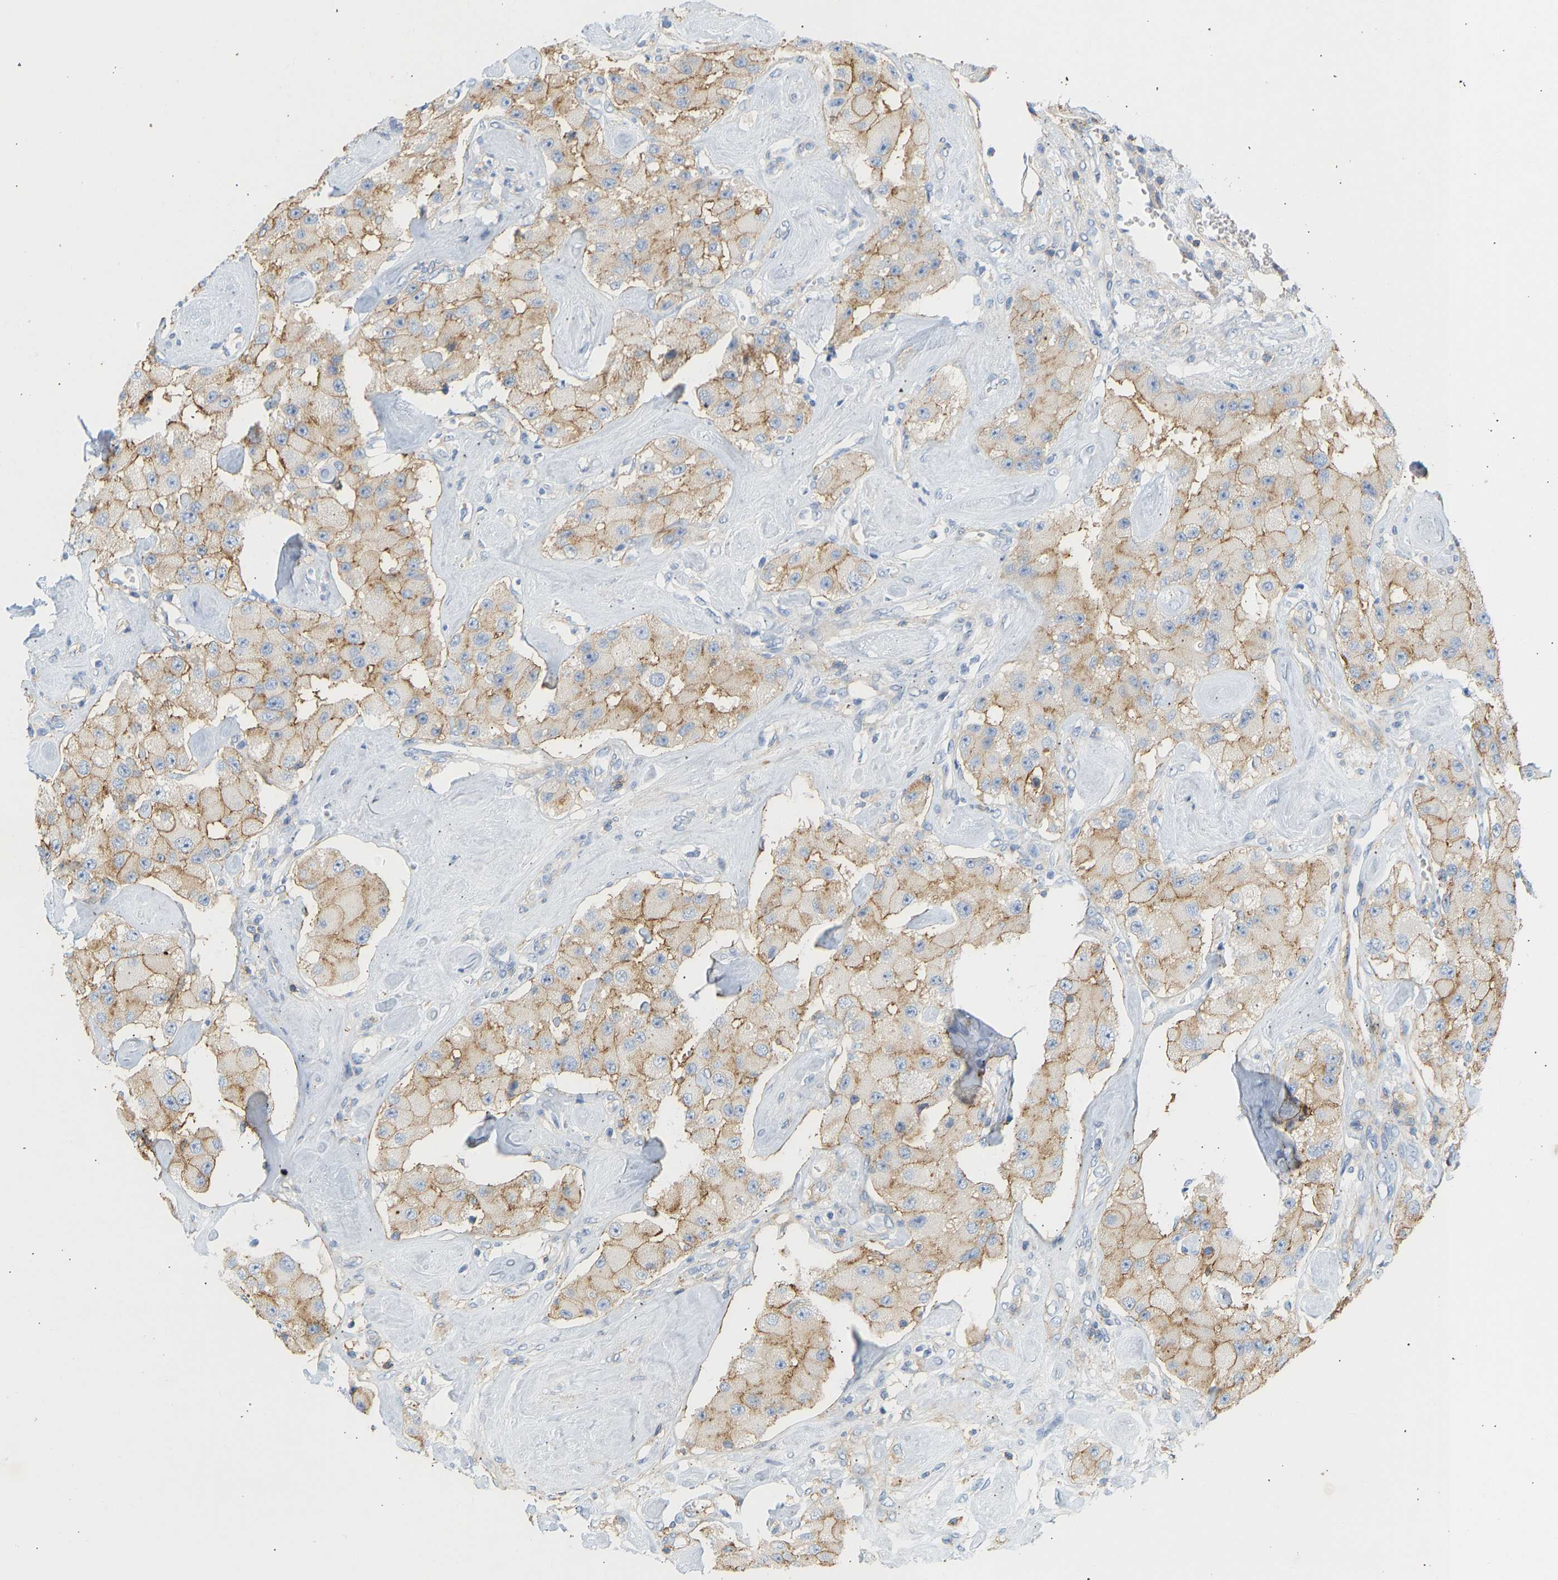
{"staining": {"intensity": "moderate", "quantity": "25%-75%", "location": "cytoplasmic/membranous"}, "tissue": "carcinoid", "cell_type": "Tumor cells", "image_type": "cancer", "snomed": [{"axis": "morphology", "description": "Carcinoid, malignant, NOS"}, {"axis": "topography", "description": "Pancreas"}], "caption": "Human malignant carcinoid stained with a protein marker displays moderate staining in tumor cells.", "gene": "BVES", "patient": {"sex": "male", "age": 41}}